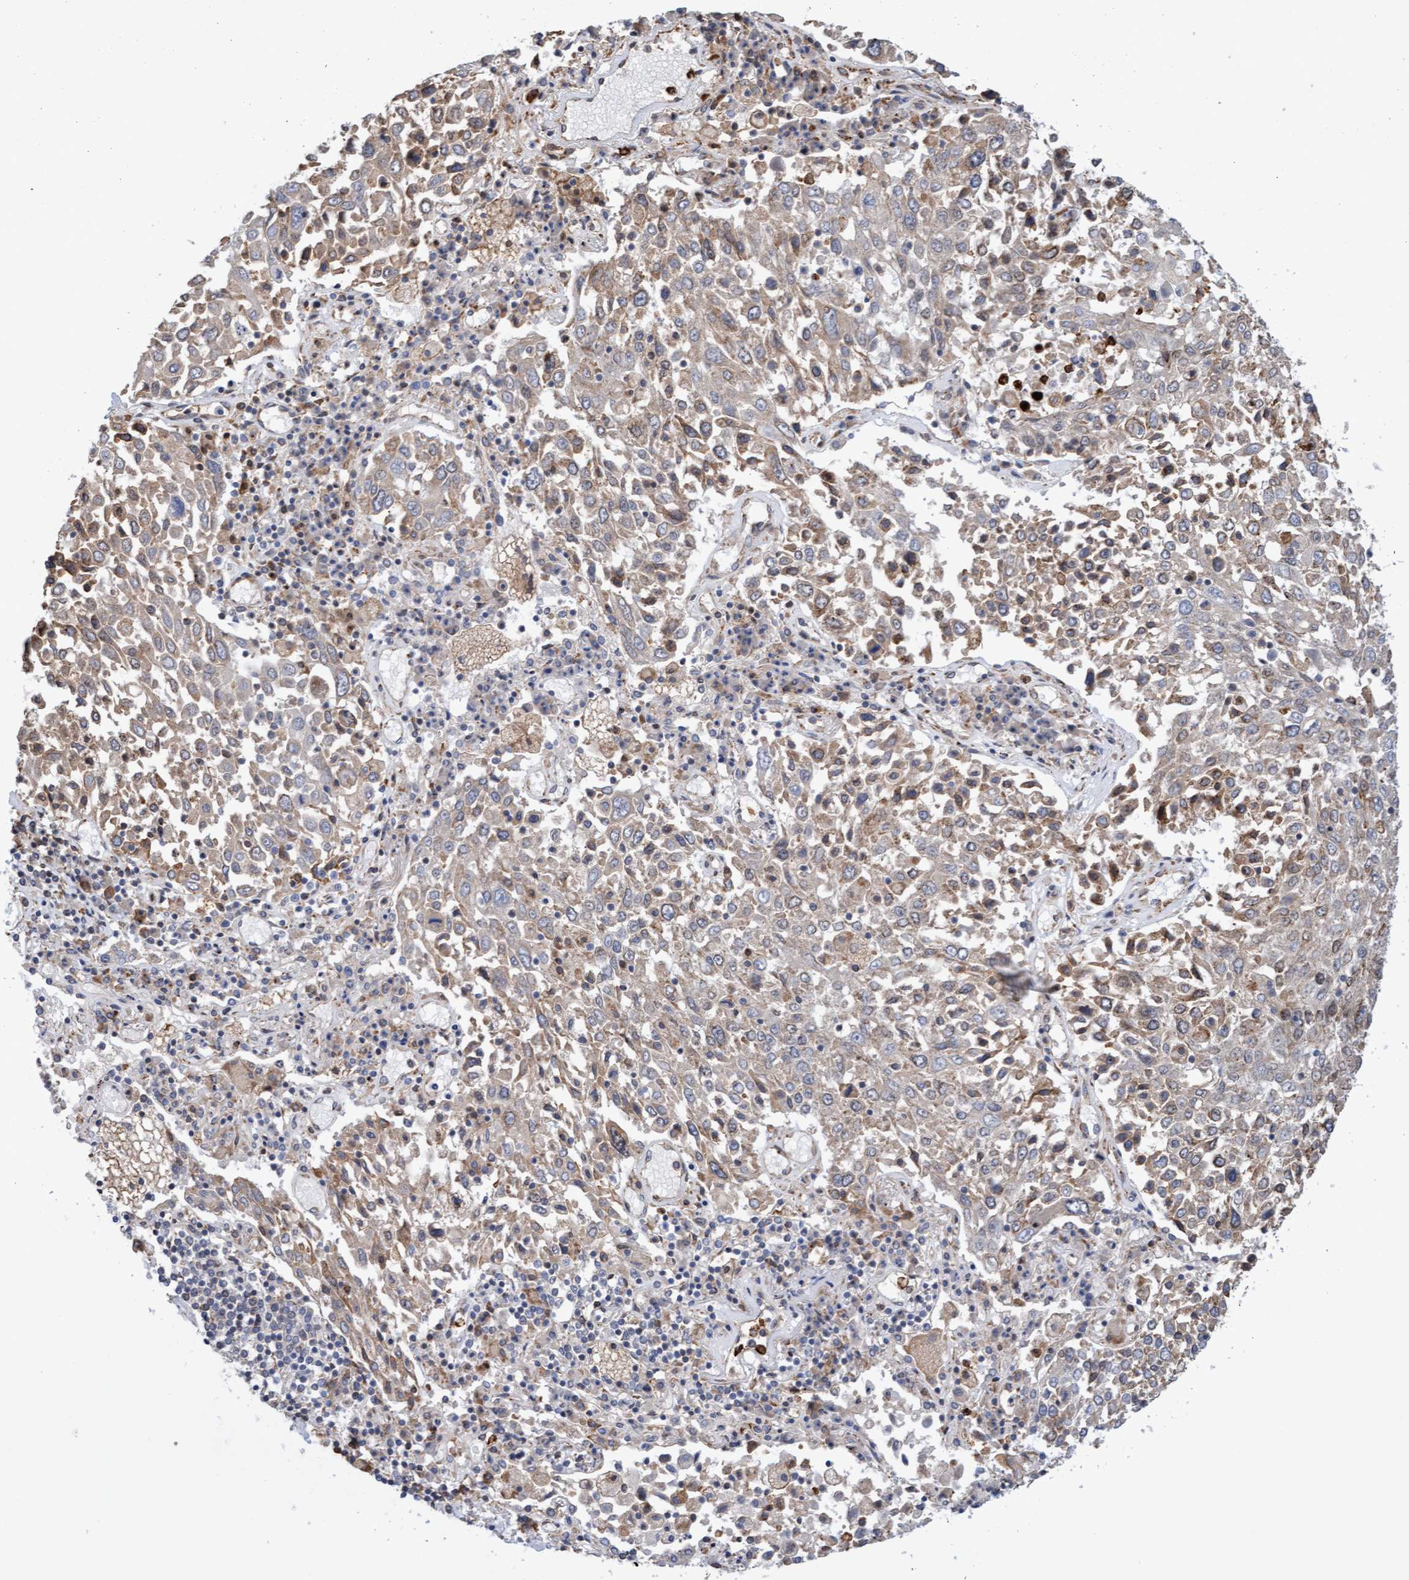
{"staining": {"intensity": "weak", "quantity": "25%-75%", "location": "cytoplasmic/membranous"}, "tissue": "lung cancer", "cell_type": "Tumor cells", "image_type": "cancer", "snomed": [{"axis": "morphology", "description": "Squamous cell carcinoma, NOS"}, {"axis": "topography", "description": "Lung"}], "caption": "Tumor cells display low levels of weak cytoplasmic/membranous expression in approximately 25%-75% of cells in human squamous cell carcinoma (lung).", "gene": "MMP8", "patient": {"sex": "male", "age": 65}}